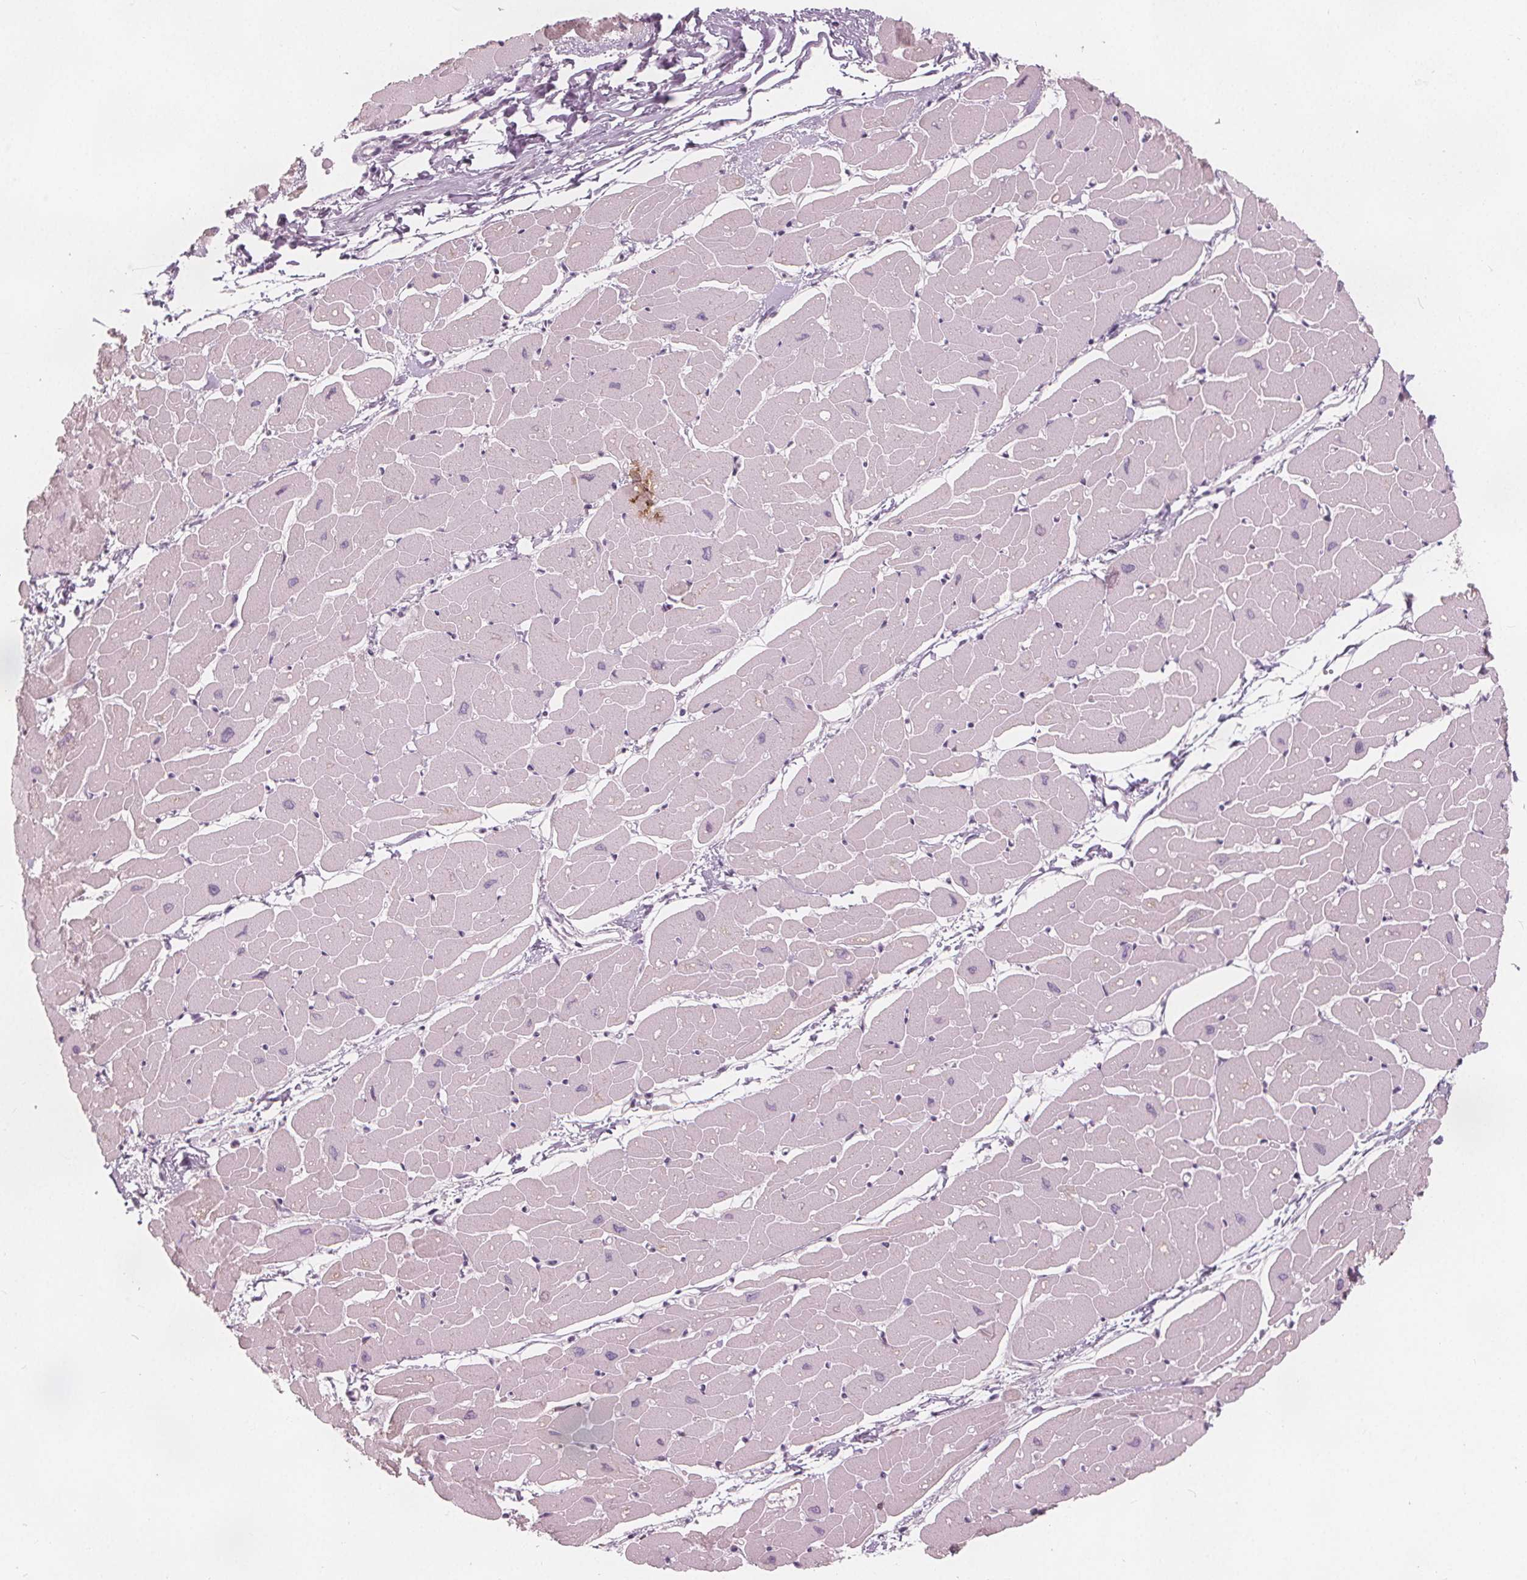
{"staining": {"intensity": "negative", "quantity": "none", "location": "none"}, "tissue": "heart muscle", "cell_type": "Cardiomyocytes", "image_type": "normal", "snomed": [{"axis": "morphology", "description": "Normal tissue, NOS"}, {"axis": "topography", "description": "Heart"}], "caption": "High power microscopy micrograph of an immunohistochemistry image of normal heart muscle, revealing no significant positivity in cardiomyocytes. The staining was performed using DAB to visualize the protein expression in brown, while the nuclei were stained in blue with hematoxylin (Magnification: 20x).", "gene": "BRSK1", "patient": {"sex": "male", "age": 57}}